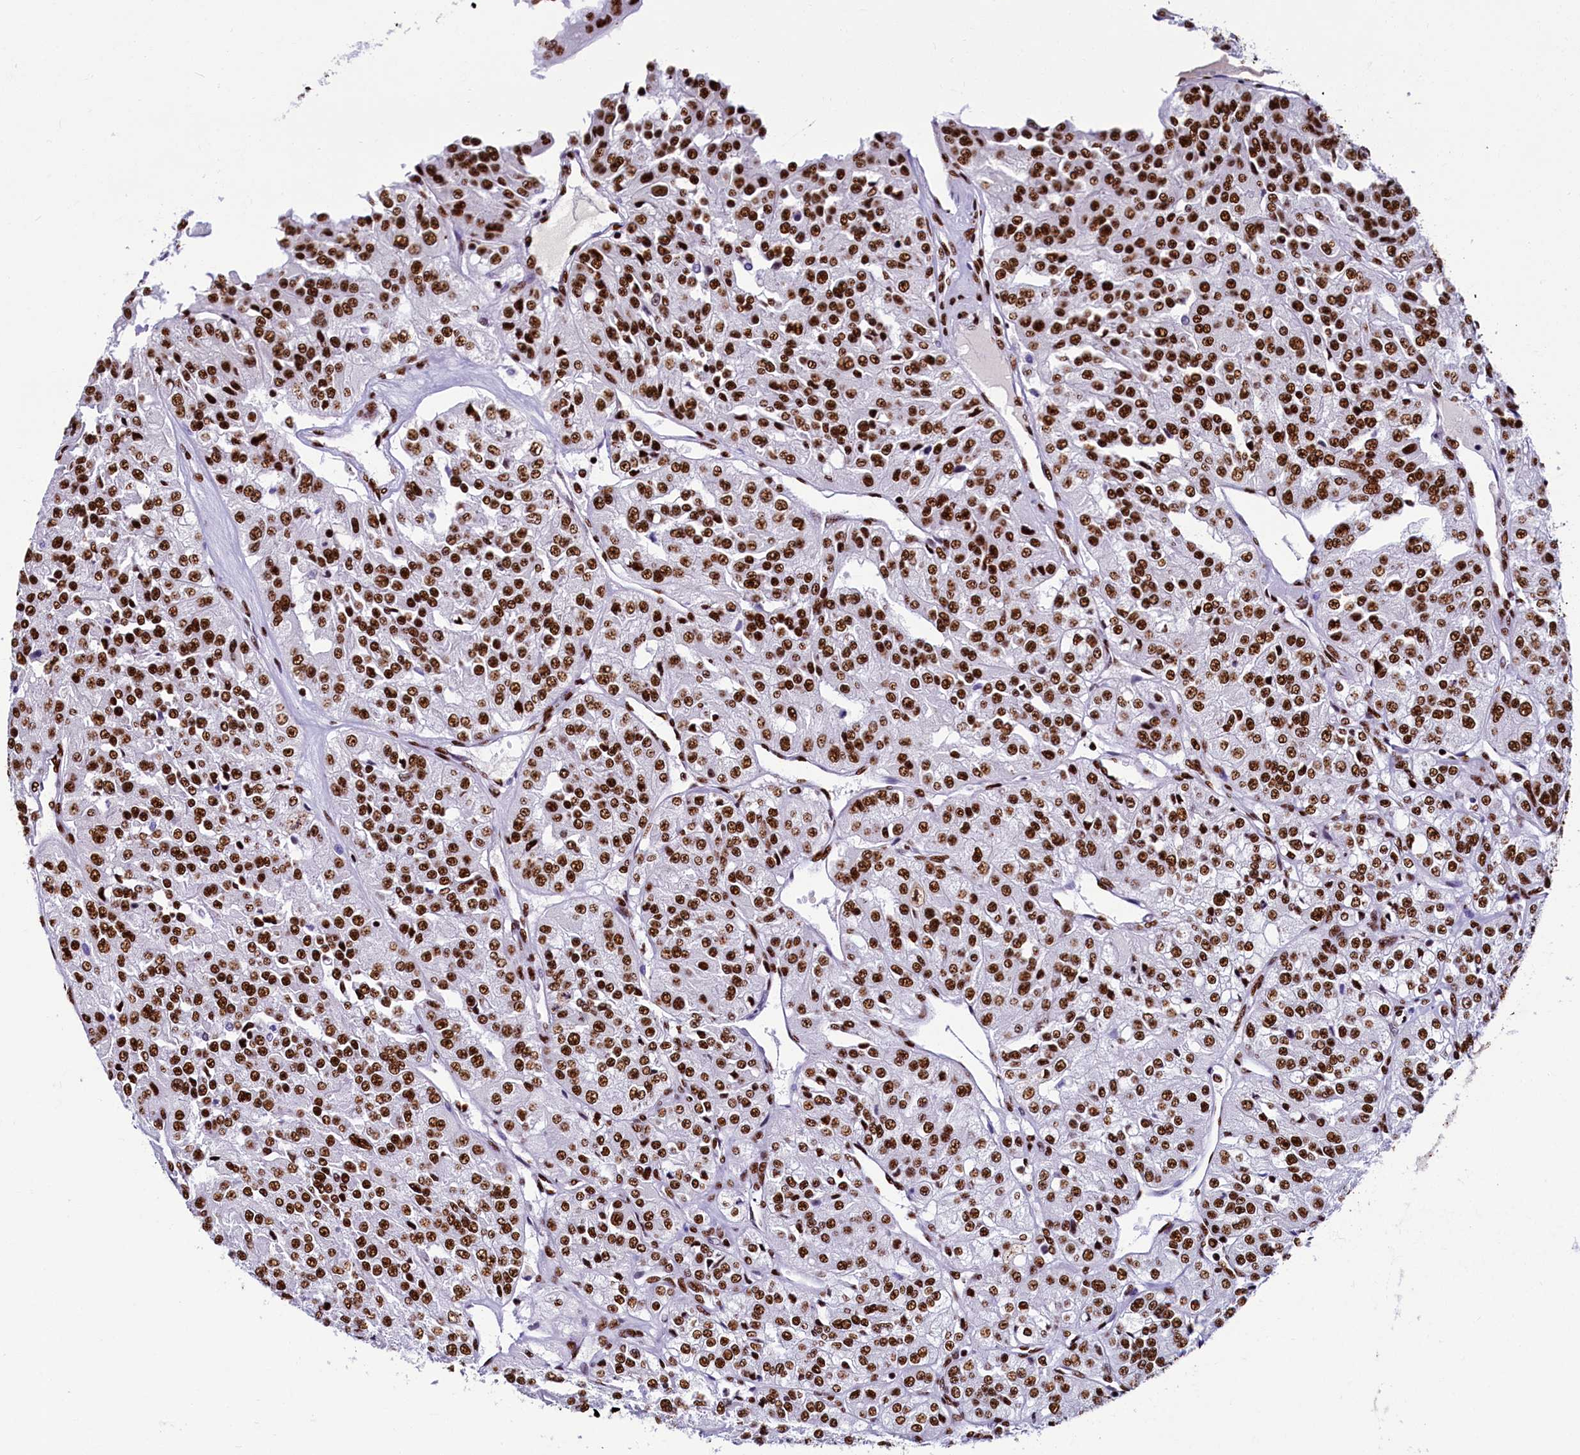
{"staining": {"intensity": "strong", "quantity": ">75%", "location": "nuclear"}, "tissue": "renal cancer", "cell_type": "Tumor cells", "image_type": "cancer", "snomed": [{"axis": "morphology", "description": "Adenocarcinoma, NOS"}, {"axis": "topography", "description": "Kidney"}], "caption": "Immunohistochemistry (IHC) of human renal adenocarcinoma reveals high levels of strong nuclear positivity in about >75% of tumor cells. Using DAB (brown) and hematoxylin (blue) stains, captured at high magnification using brightfield microscopy.", "gene": "SRRM2", "patient": {"sex": "female", "age": 63}}